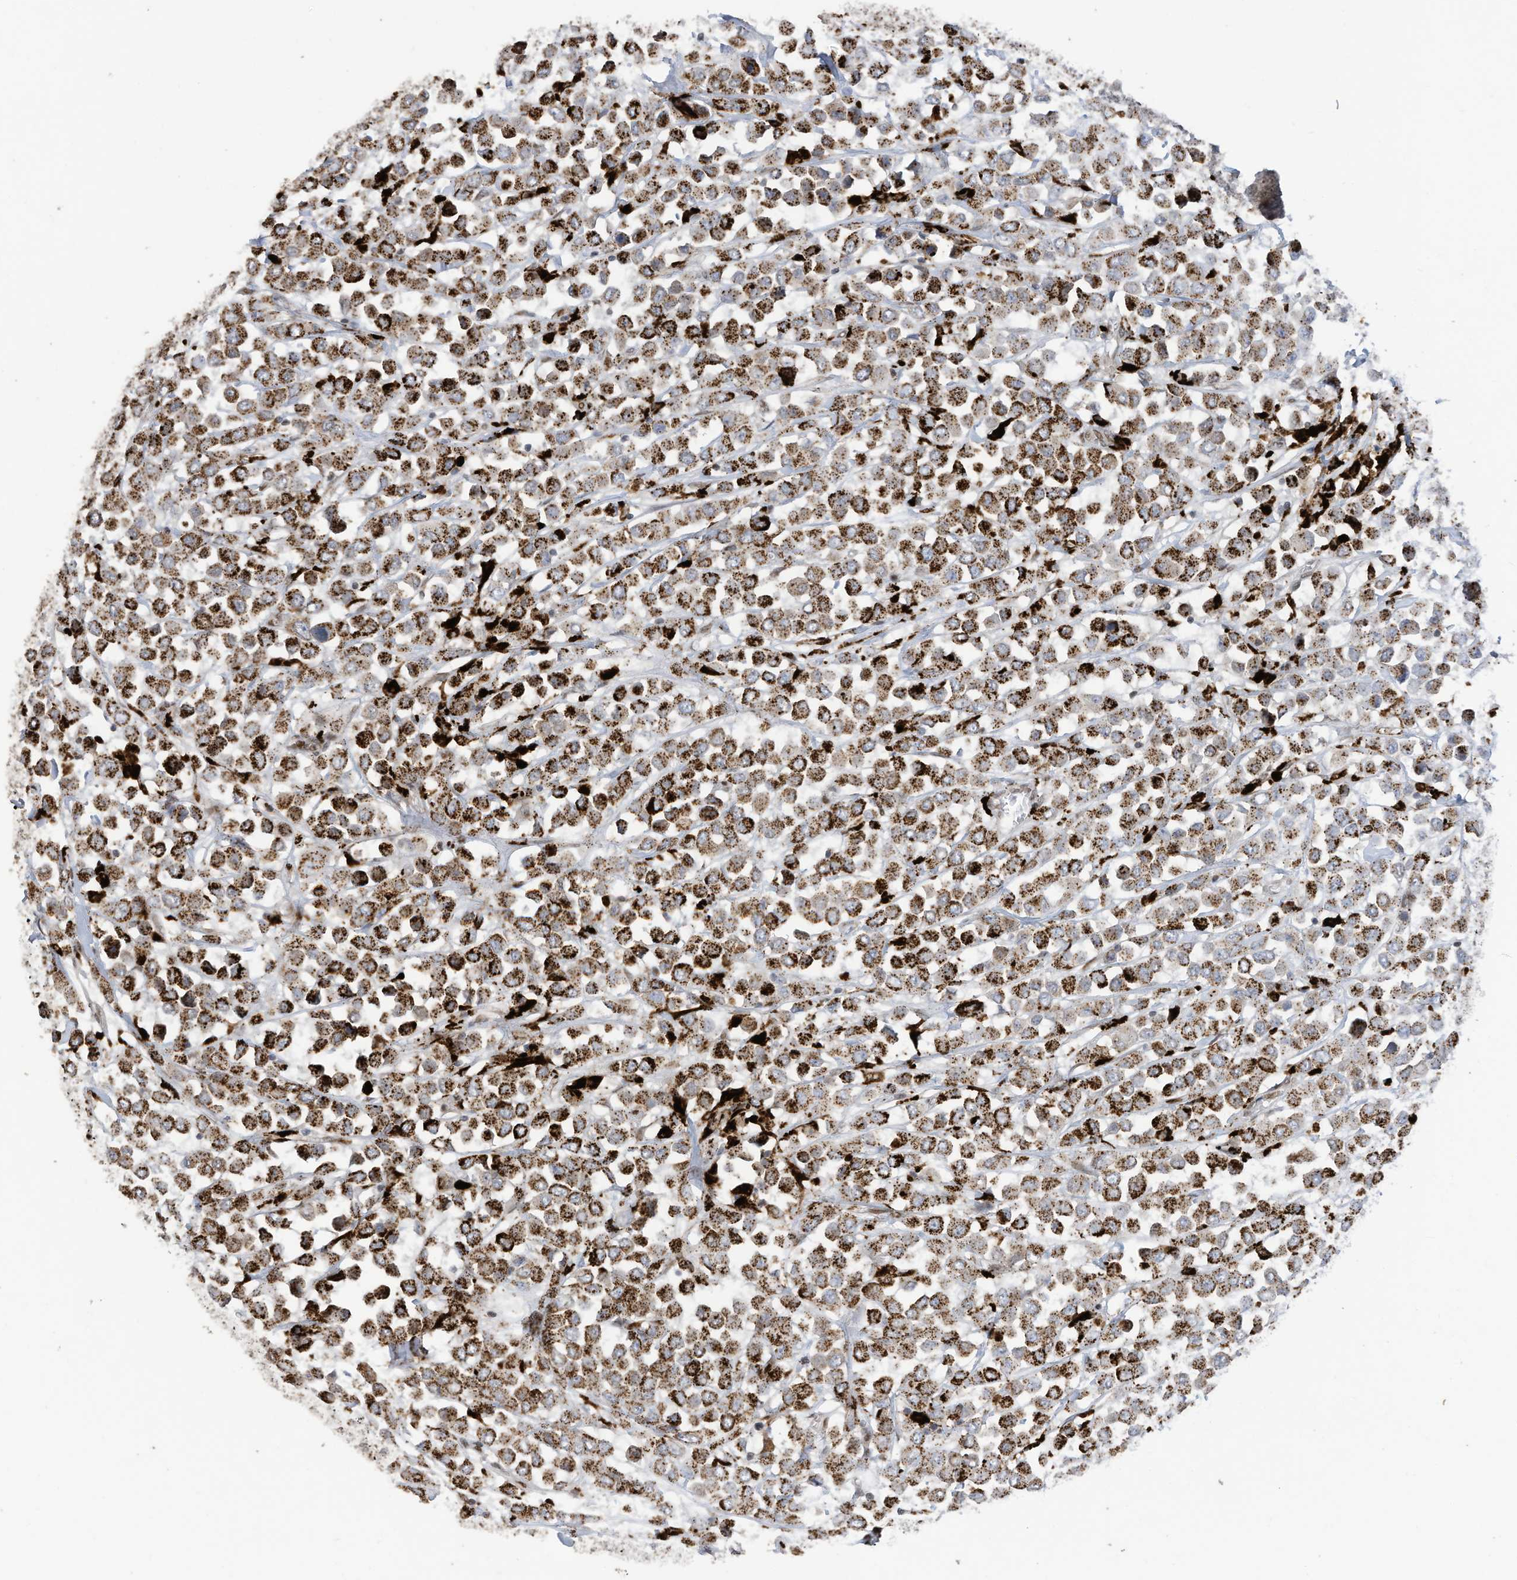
{"staining": {"intensity": "strong", "quantity": ">75%", "location": "cytoplasmic/membranous"}, "tissue": "breast cancer", "cell_type": "Tumor cells", "image_type": "cancer", "snomed": [{"axis": "morphology", "description": "Duct carcinoma"}, {"axis": "topography", "description": "Breast"}], "caption": "High-power microscopy captured an IHC photomicrograph of breast cancer (infiltrating ductal carcinoma), revealing strong cytoplasmic/membranous positivity in approximately >75% of tumor cells.", "gene": "RABL3", "patient": {"sex": "female", "age": 61}}